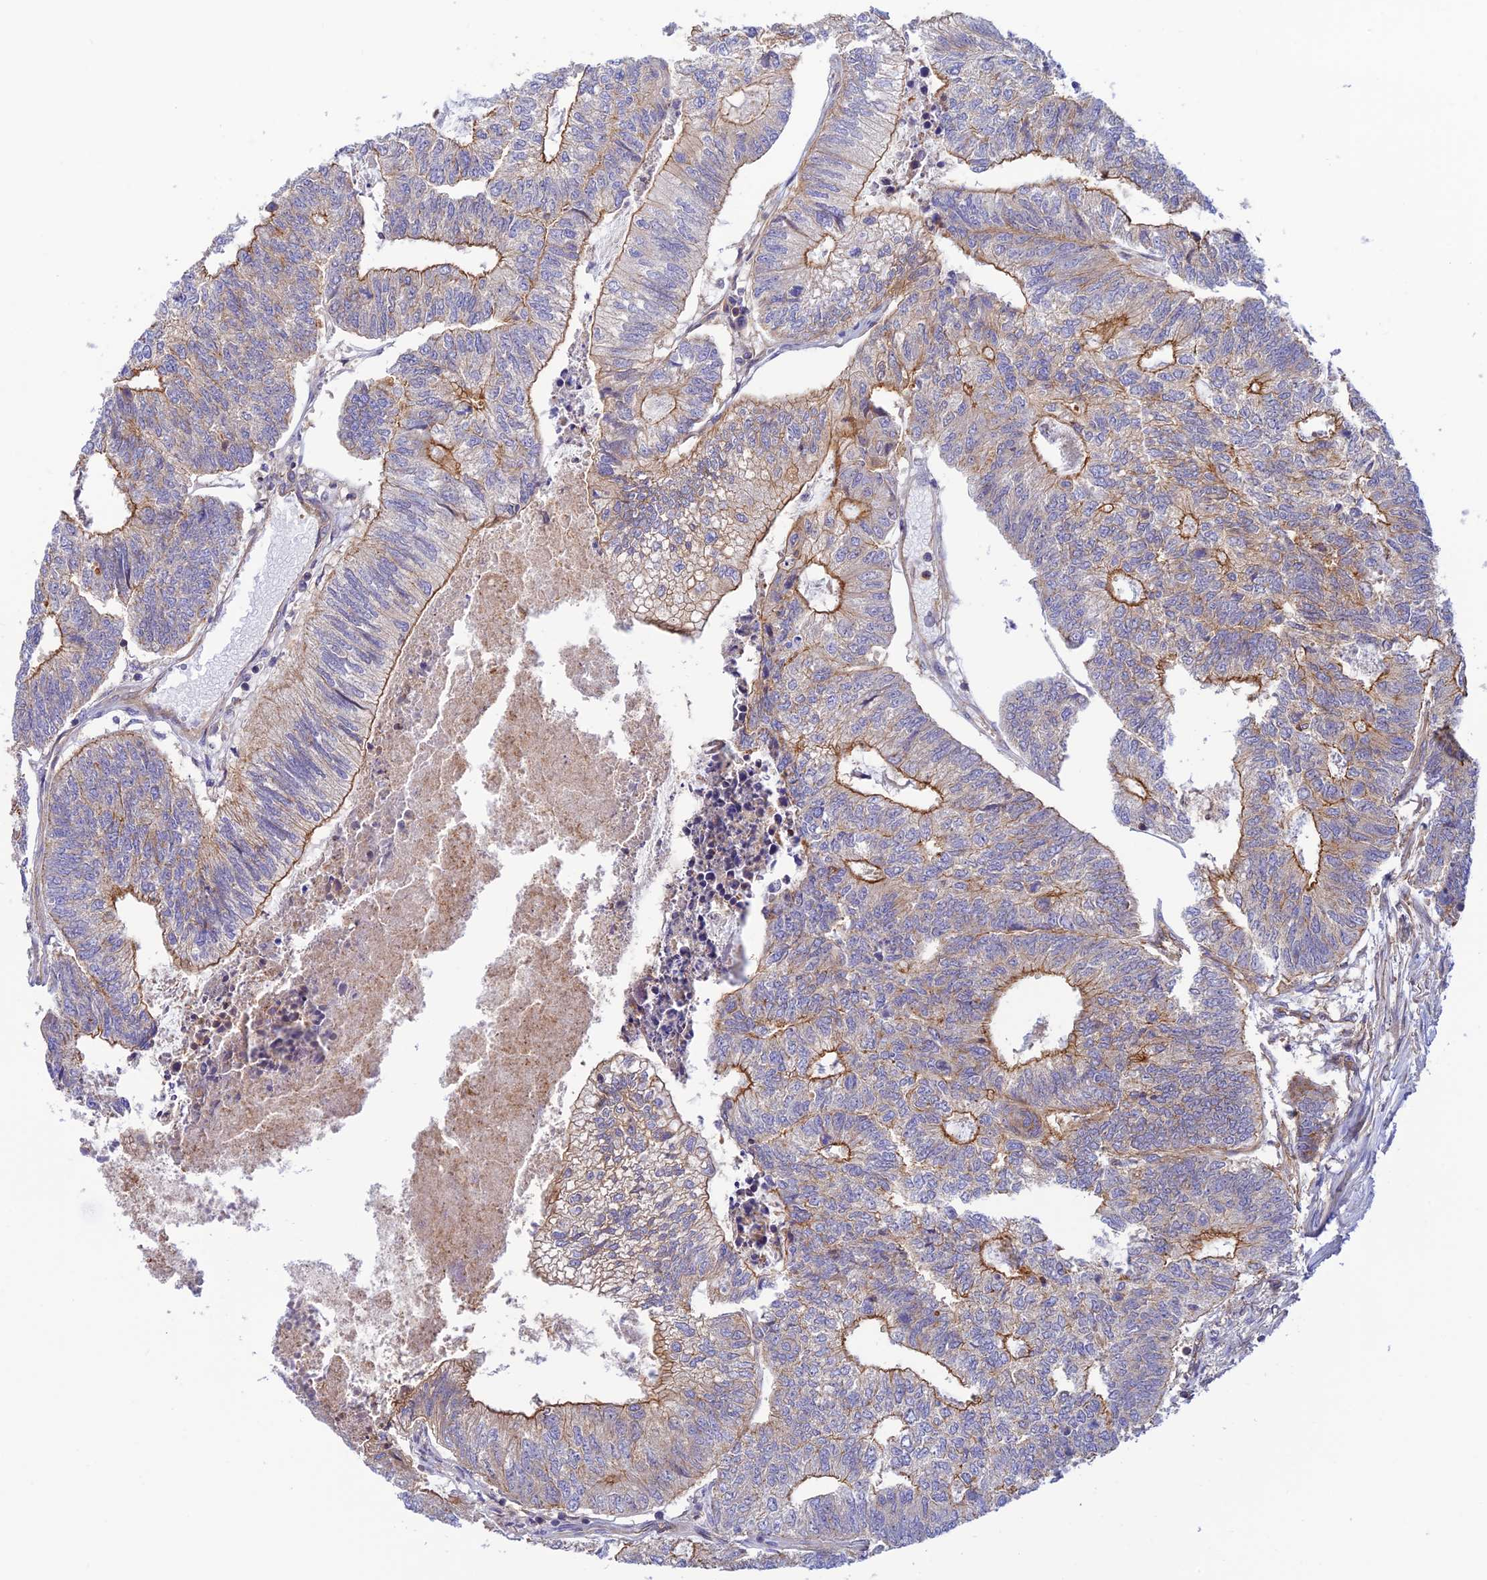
{"staining": {"intensity": "strong", "quantity": "25%-75%", "location": "cytoplasmic/membranous"}, "tissue": "colorectal cancer", "cell_type": "Tumor cells", "image_type": "cancer", "snomed": [{"axis": "morphology", "description": "Adenocarcinoma, NOS"}, {"axis": "topography", "description": "Colon"}], "caption": "This photomicrograph shows immunohistochemistry staining of human colorectal cancer, with high strong cytoplasmic/membranous expression in about 25%-75% of tumor cells.", "gene": "PPP1R12C", "patient": {"sex": "female", "age": 67}}